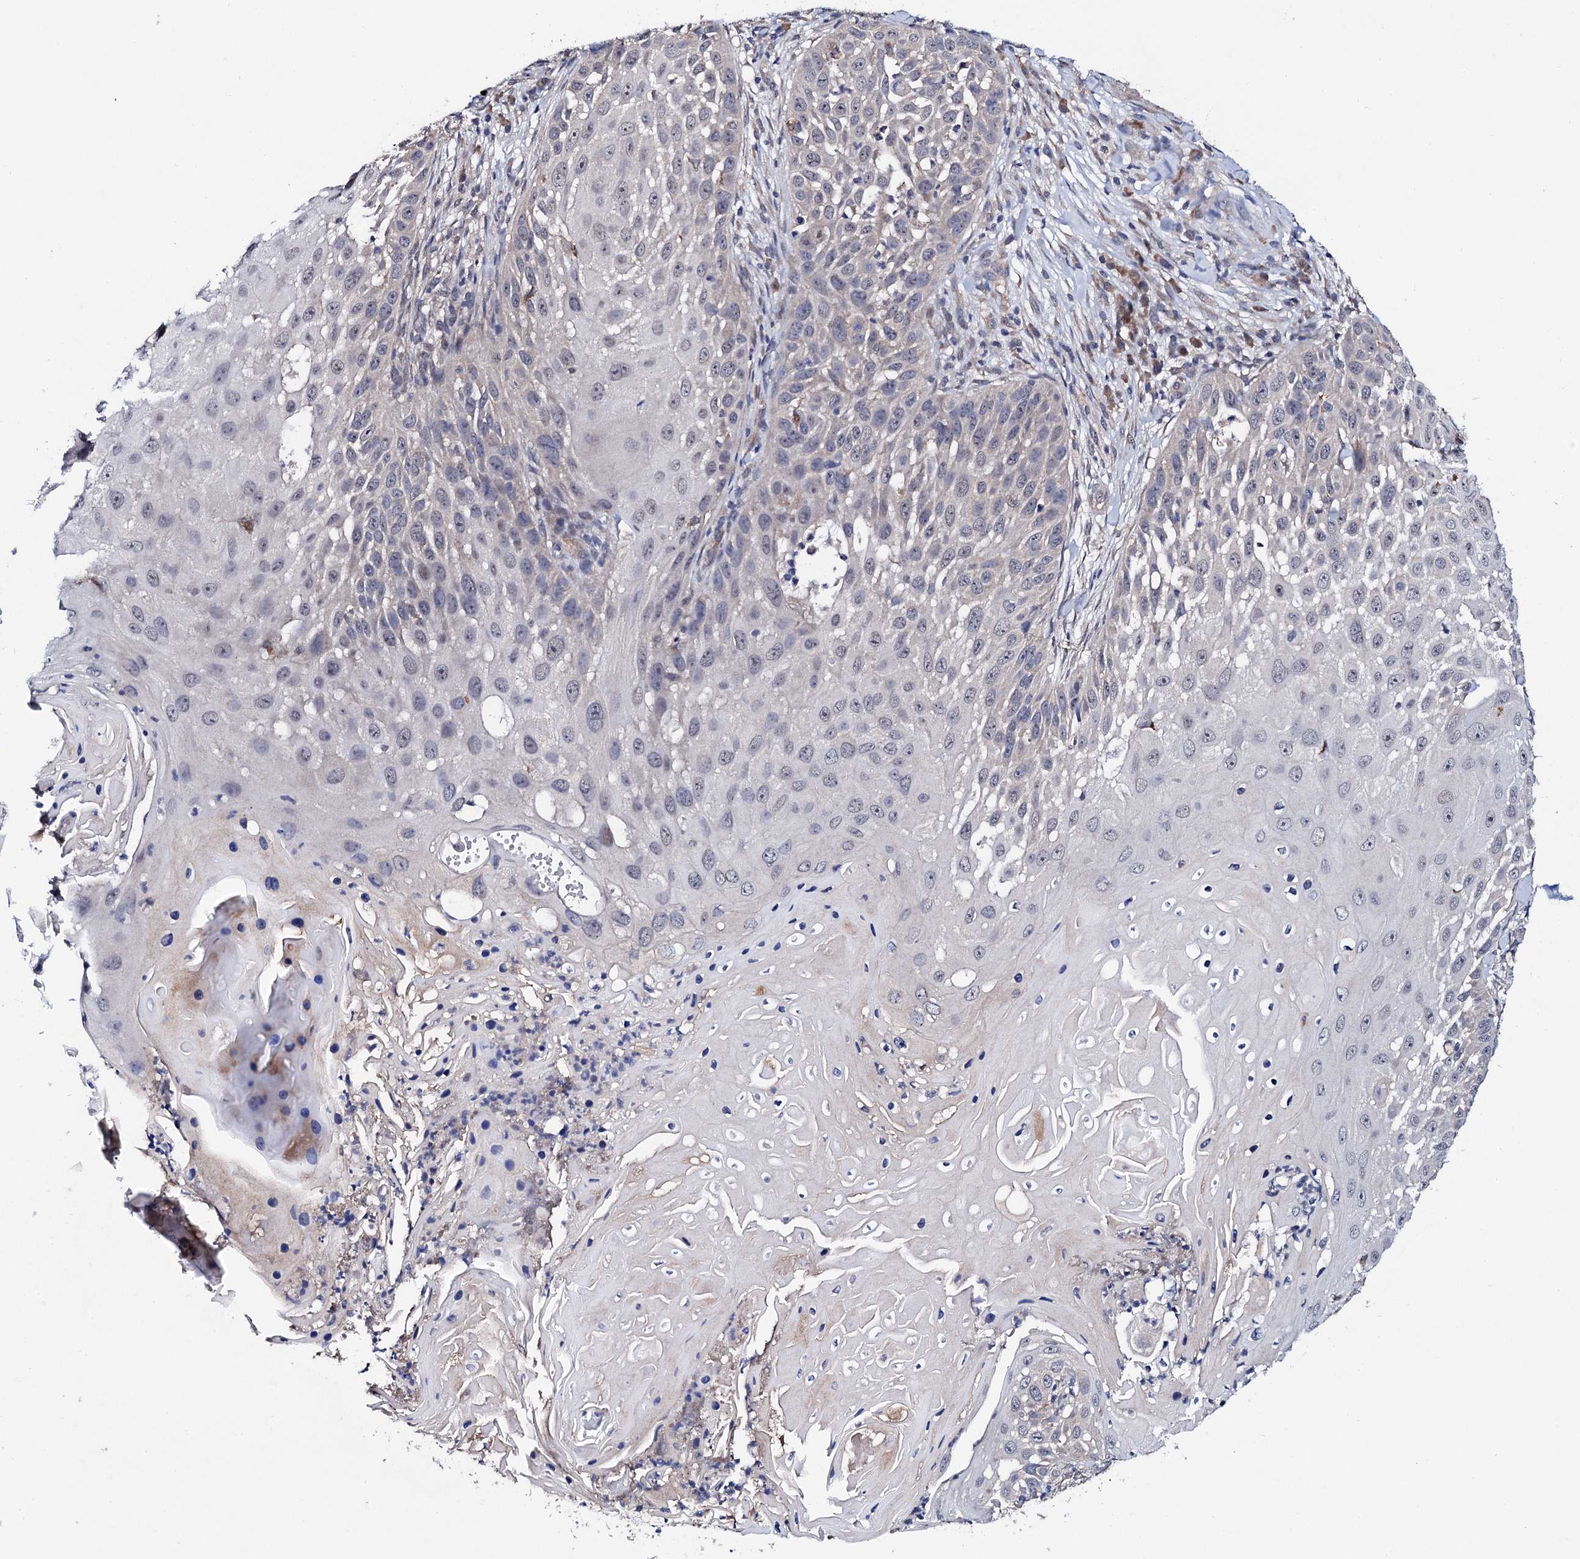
{"staining": {"intensity": "negative", "quantity": "none", "location": "none"}, "tissue": "skin cancer", "cell_type": "Tumor cells", "image_type": "cancer", "snomed": [{"axis": "morphology", "description": "Squamous cell carcinoma, NOS"}, {"axis": "topography", "description": "Skin"}], "caption": "Tumor cells are negative for brown protein staining in squamous cell carcinoma (skin).", "gene": "IP6K1", "patient": {"sex": "female", "age": 44}}